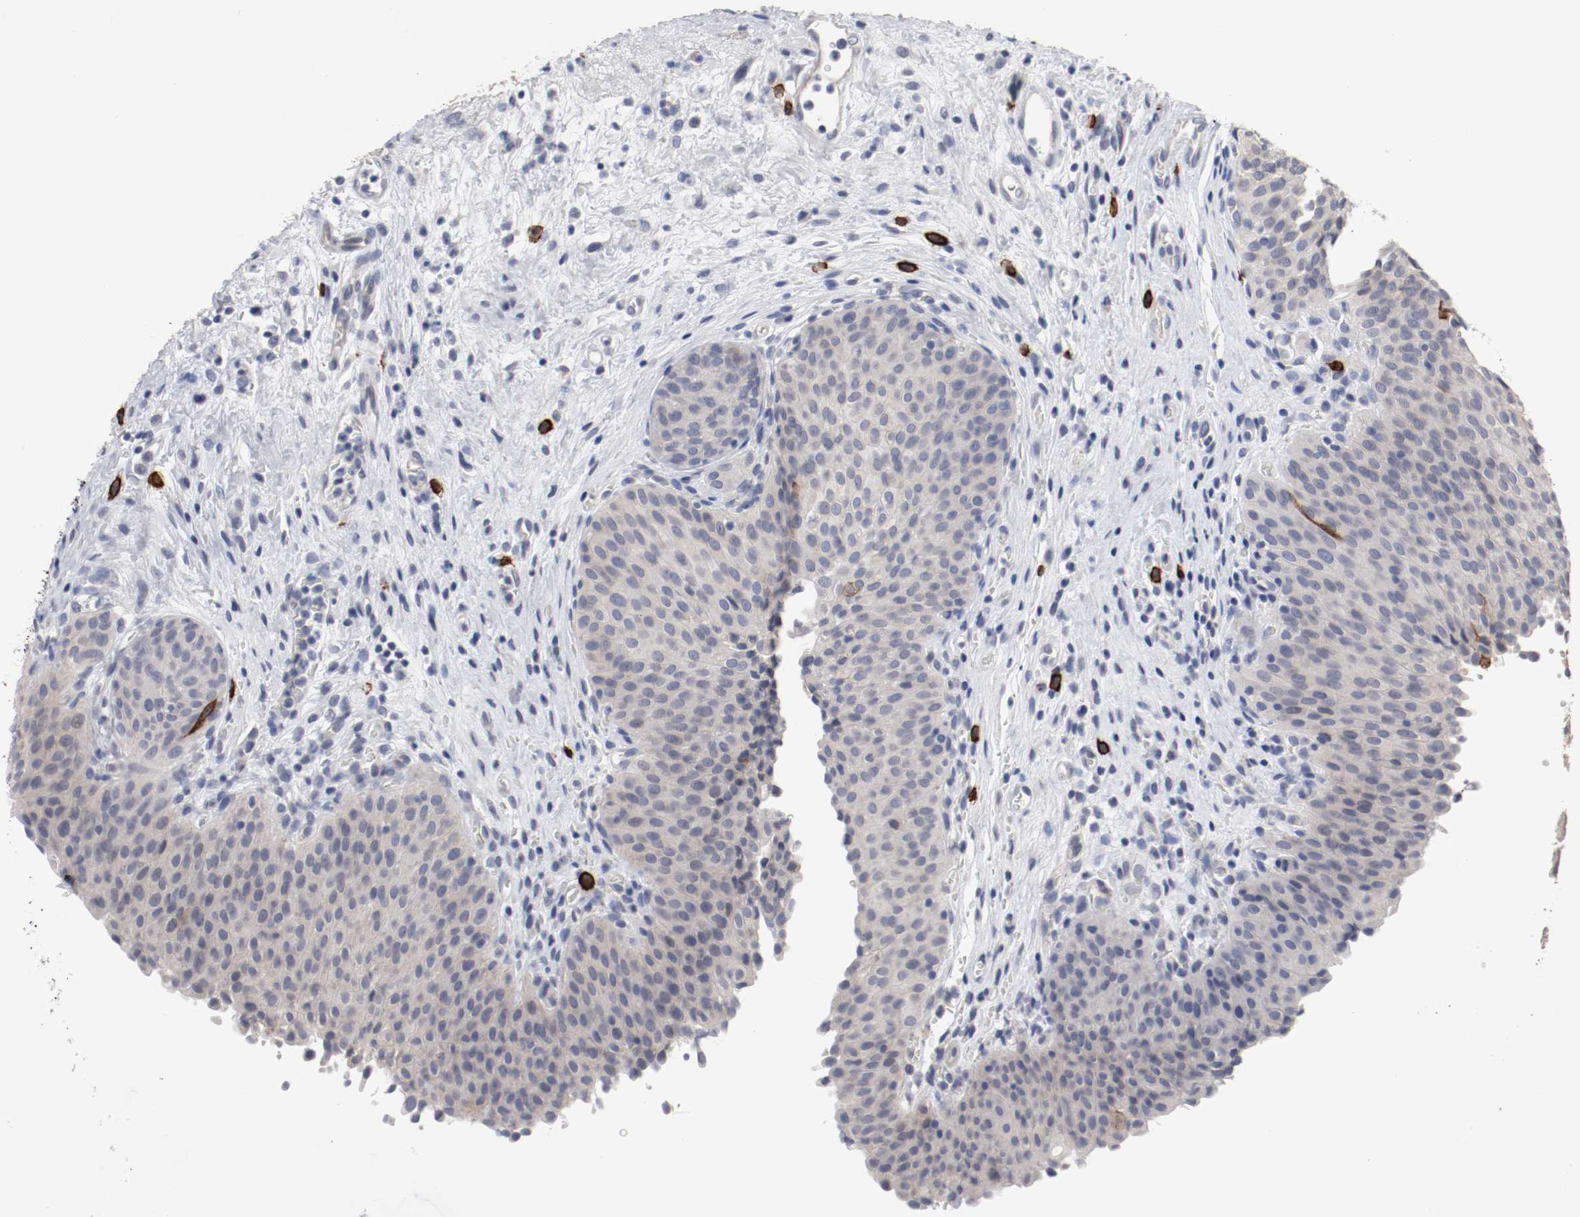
{"staining": {"intensity": "weak", "quantity": ">75%", "location": "cytoplasmic/membranous"}, "tissue": "urinary bladder", "cell_type": "Urothelial cells", "image_type": "normal", "snomed": [{"axis": "morphology", "description": "Normal tissue, NOS"}, {"axis": "morphology", "description": "Dysplasia, NOS"}, {"axis": "topography", "description": "Urinary bladder"}], "caption": "Protein staining of benign urinary bladder demonstrates weak cytoplasmic/membranous staining in about >75% of urothelial cells.", "gene": "KIT", "patient": {"sex": "male", "age": 35}}